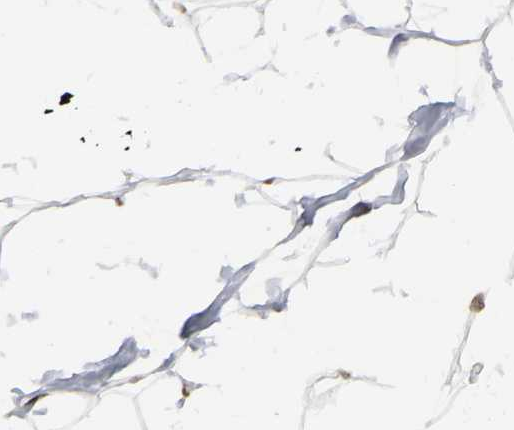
{"staining": {"intensity": "moderate", "quantity": ">75%", "location": "cytoplasmic/membranous,nuclear"}, "tissue": "adipose tissue", "cell_type": "Adipocytes", "image_type": "normal", "snomed": [{"axis": "morphology", "description": "Normal tissue, NOS"}, {"axis": "topography", "description": "Soft tissue"}], "caption": "The micrograph displays a brown stain indicating the presence of a protein in the cytoplasmic/membranous,nuclear of adipocytes in adipose tissue.", "gene": "CREBBP", "patient": {"sex": "male", "age": 26}}